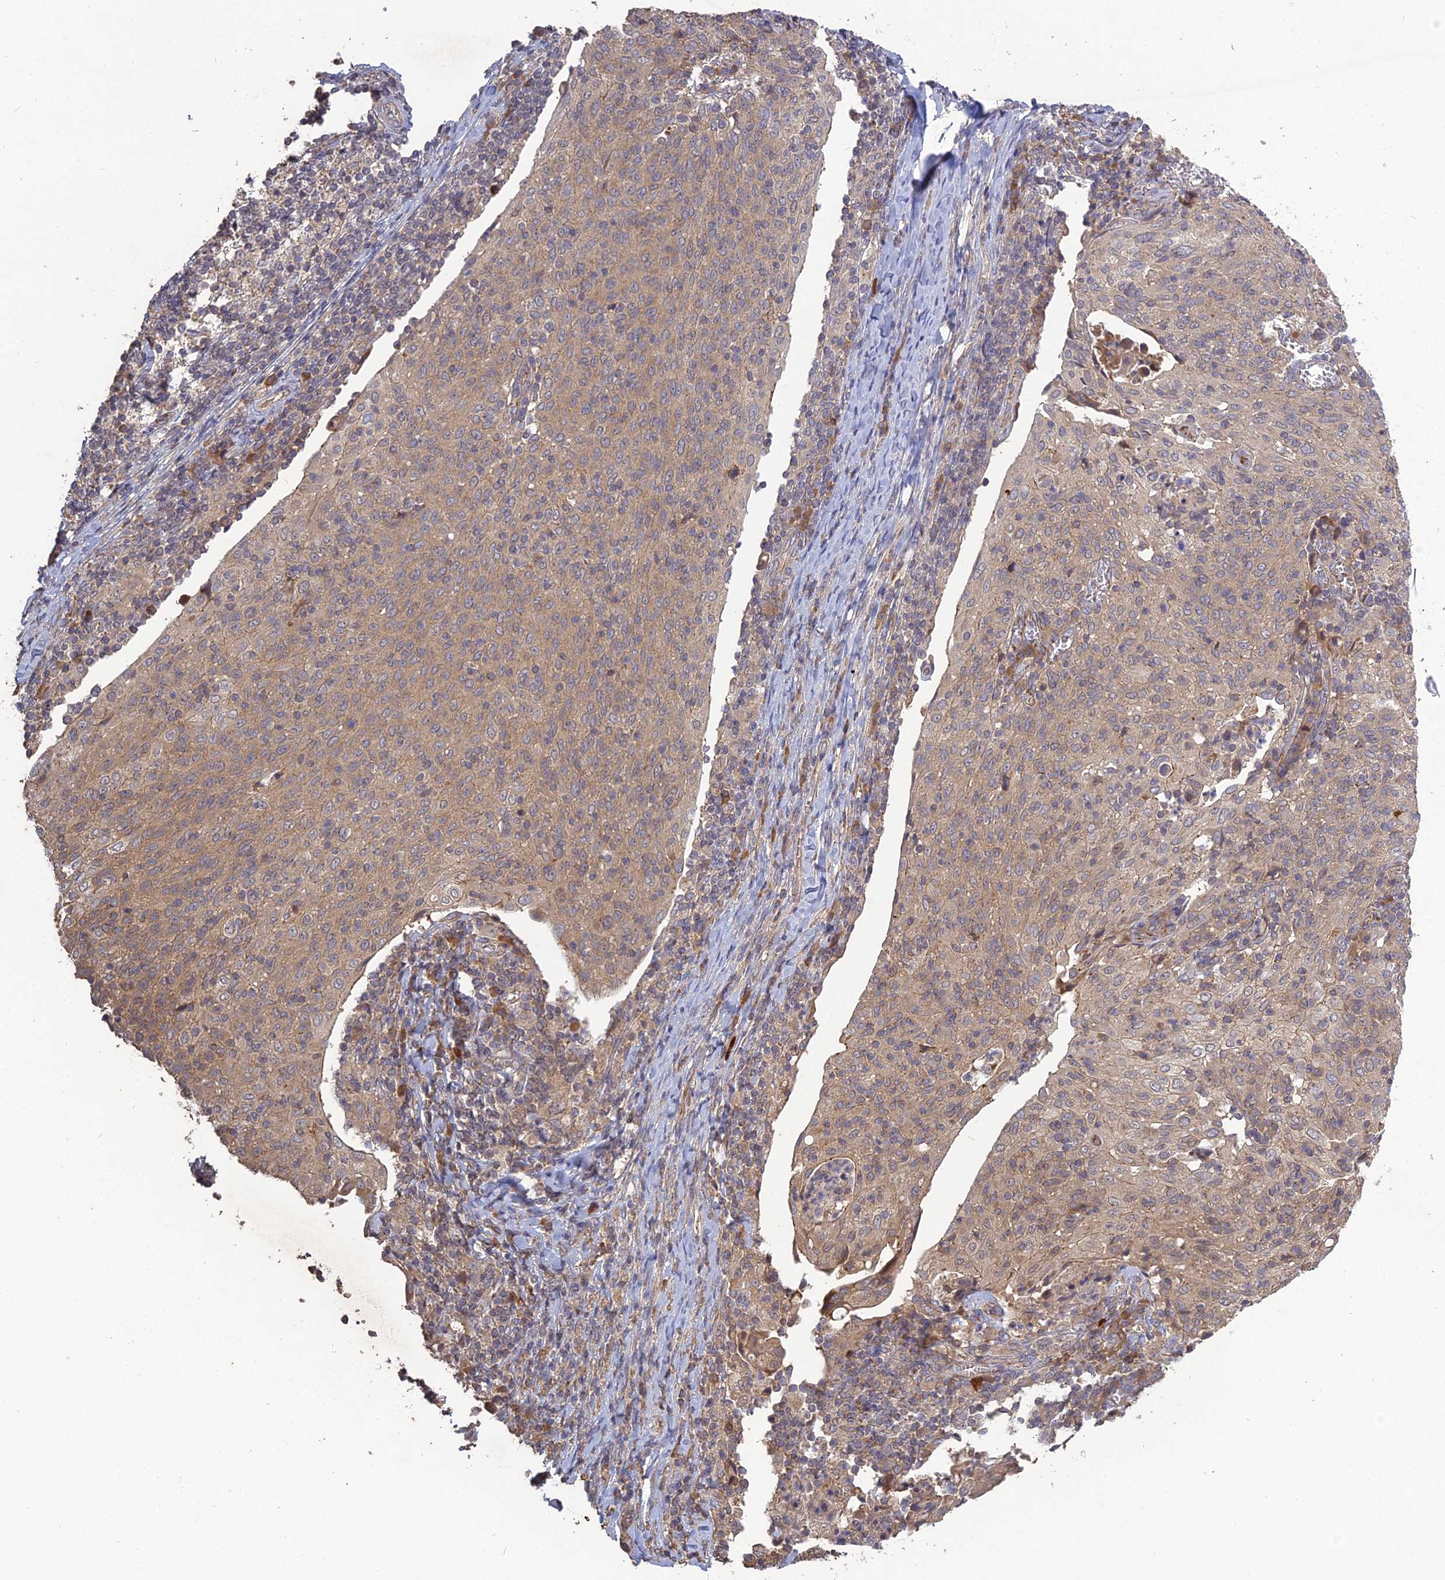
{"staining": {"intensity": "moderate", "quantity": "25%-75%", "location": "cytoplasmic/membranous"}, "tissue": "cervical cancer", "cell_type": "Tumor cells", "image_type": "cancer", "snomed": [{"axis": "morphology", "description": "Squamous cell carcinoma, NOS"}, {"axis": "topography", "description": "Cervix"}], "caption": "The histopathology image exhibits staining of squamous cell carcinoma (cervical), revealing moderate cytoplasmic/membranous protein staining (brown color) within tumor cells. (IHC, brightfield microscopy, high magnification).", "gene": "ARHGAP40", "patient": {"sex": "female", "age": 52}}